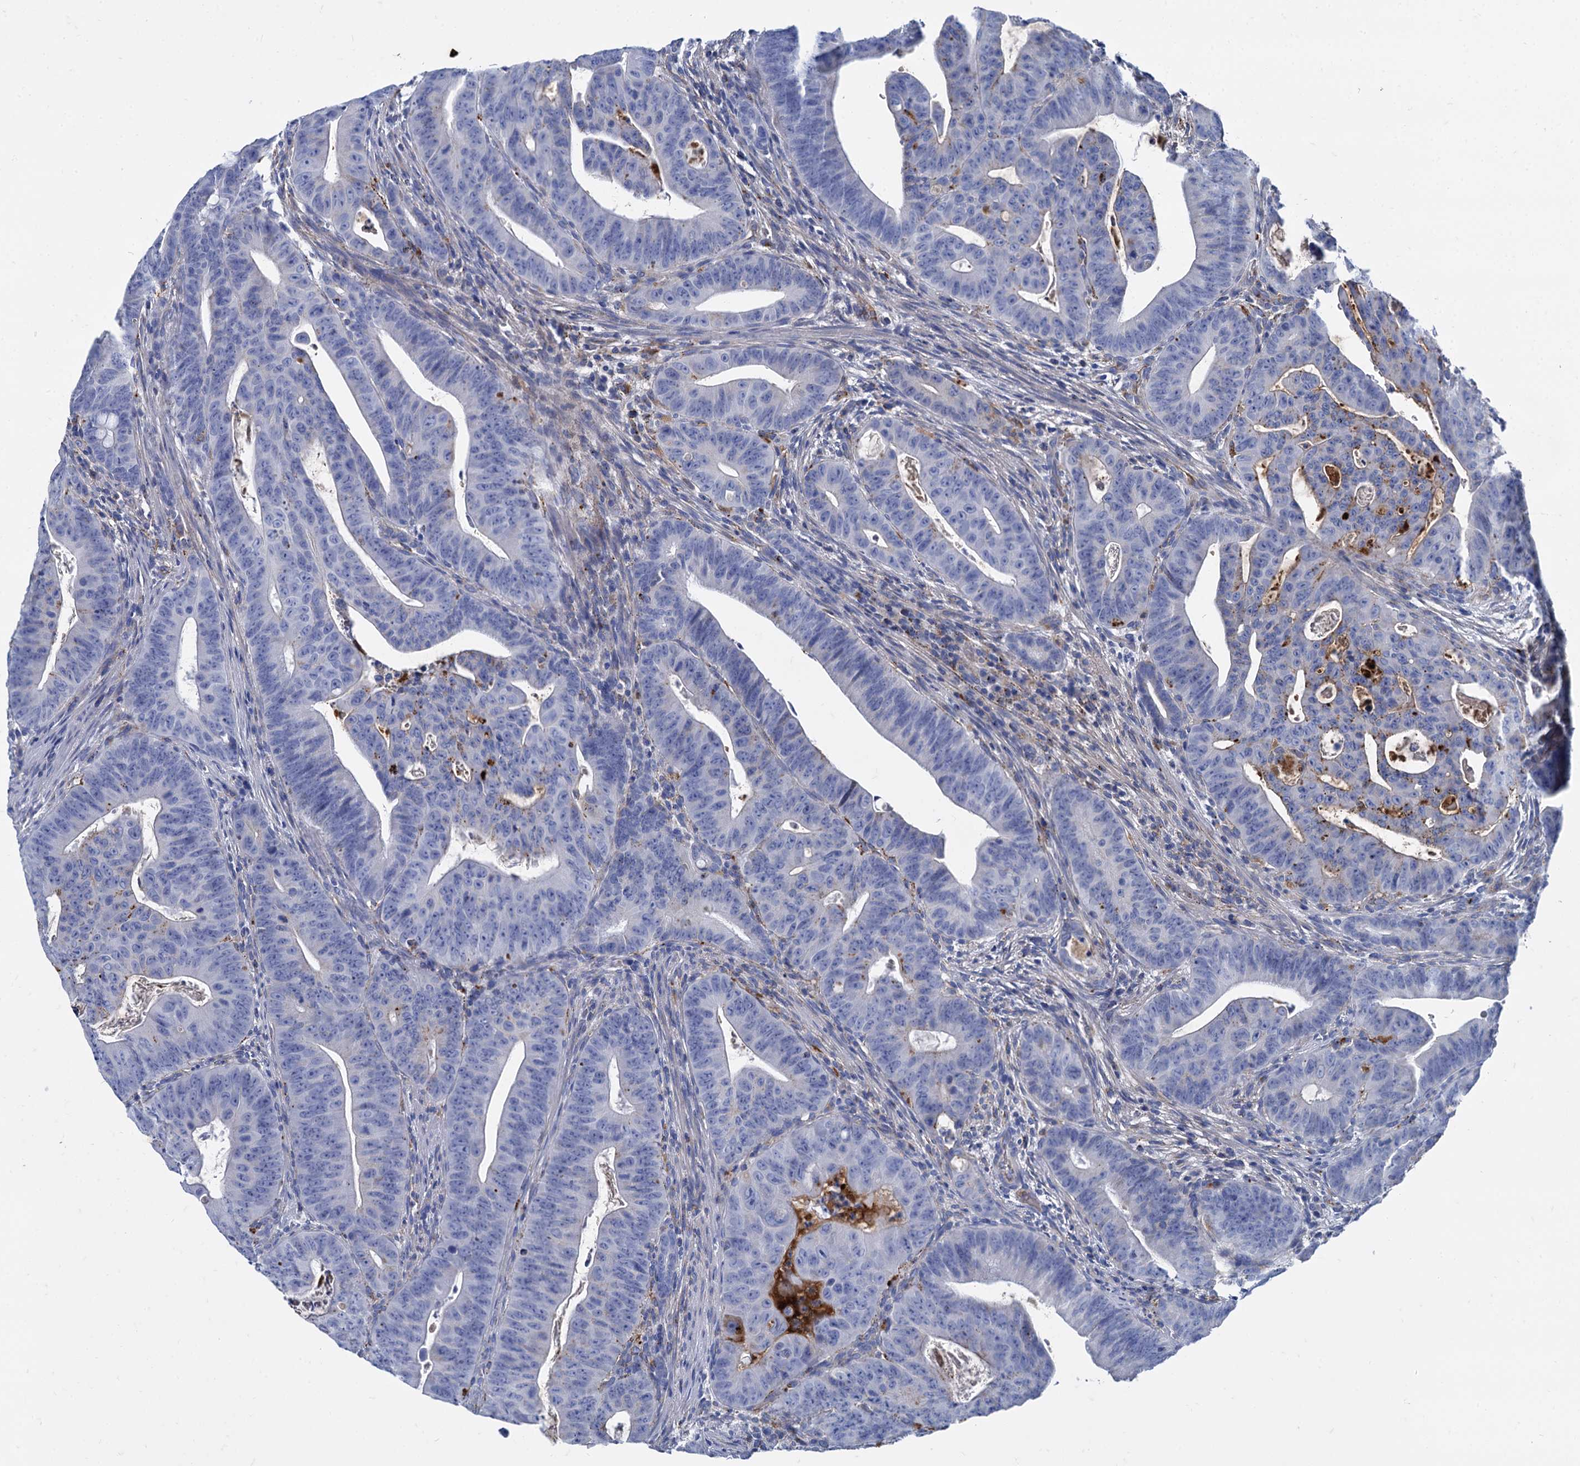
{"staining": {"intensity": "negative", "quantity": "none", "location": "none"}, "tissue": "colorectal cancer", "cell_type": "Tumor cells", "image_type": "cancer", "snomed": [{"axis": "morphology", "description": "Adenocarcinoma, NOS"}, {"axis": "topography", "description": "Colon"}], "caption": "This is a histopathology image of immunohistochemistry staining of adenocarcinoma (colorectal), which shows no expression in tumor cells.", "gene": "APOD", "patient": {"sex": "female", "age": 75}}